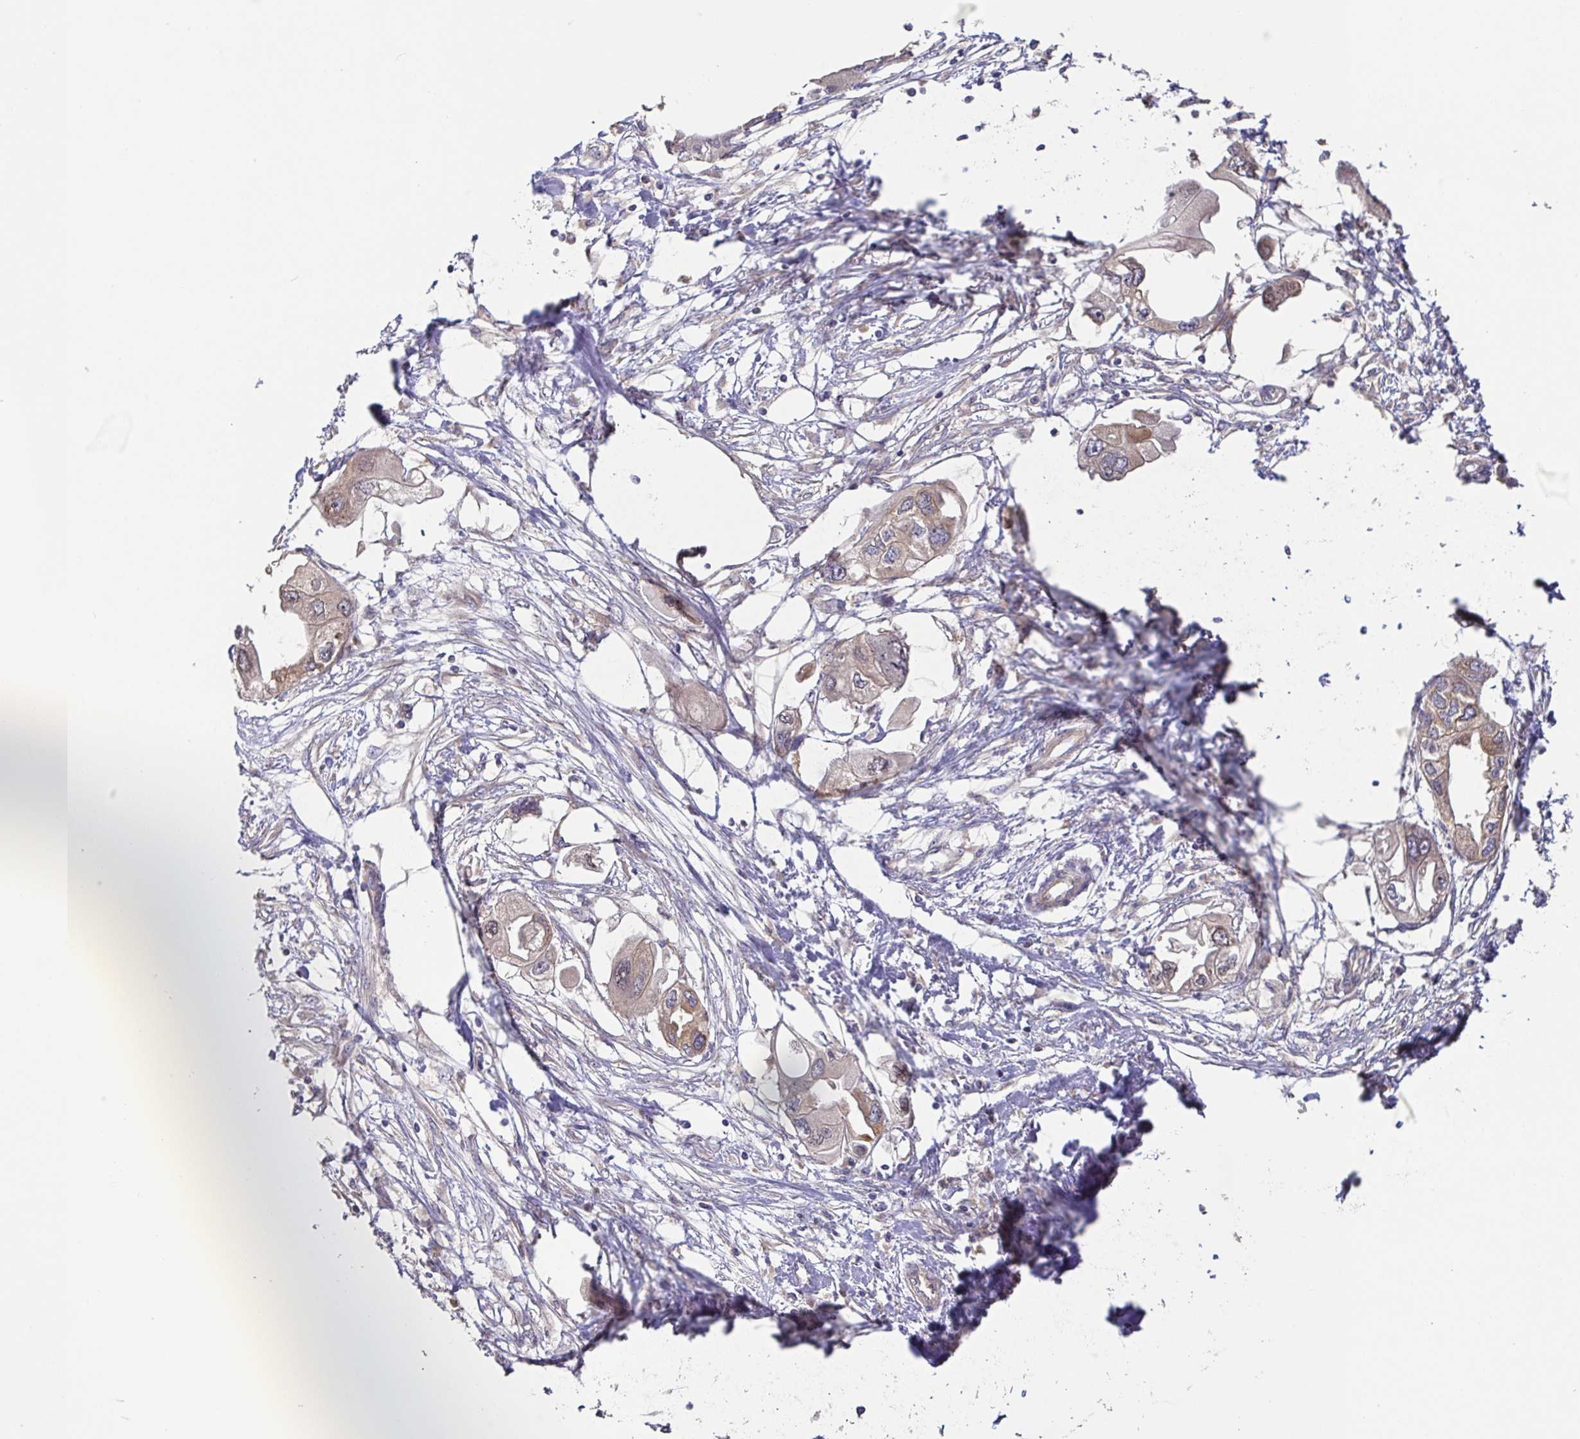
{"staining": {"intensity": "weak", "quantity": "25%-75%", "location": "cytoplasmic/membranous"}, "tissue": "endometrial cancer", "cell_type": "Tumor cells", "image_type": "cancer", "snomed": [{"axis": "morphology", "description": "Adenocarcinoma, NOS"}, {"axis": "morphology", "description": "Adenocarcinoma, metastatic, NOS"}, {"axis": "topography", "description": "Adipose tissue"}, {"axis": "topography", "description": "Endometrium"}], "caption": "Endometrial adenocarcinoma stained for a protein shows weak cytoplasmic/membranous positivity in tumor cells.", "gene": "EIF3D", "patient": {"sex": "female", "age": 67}}